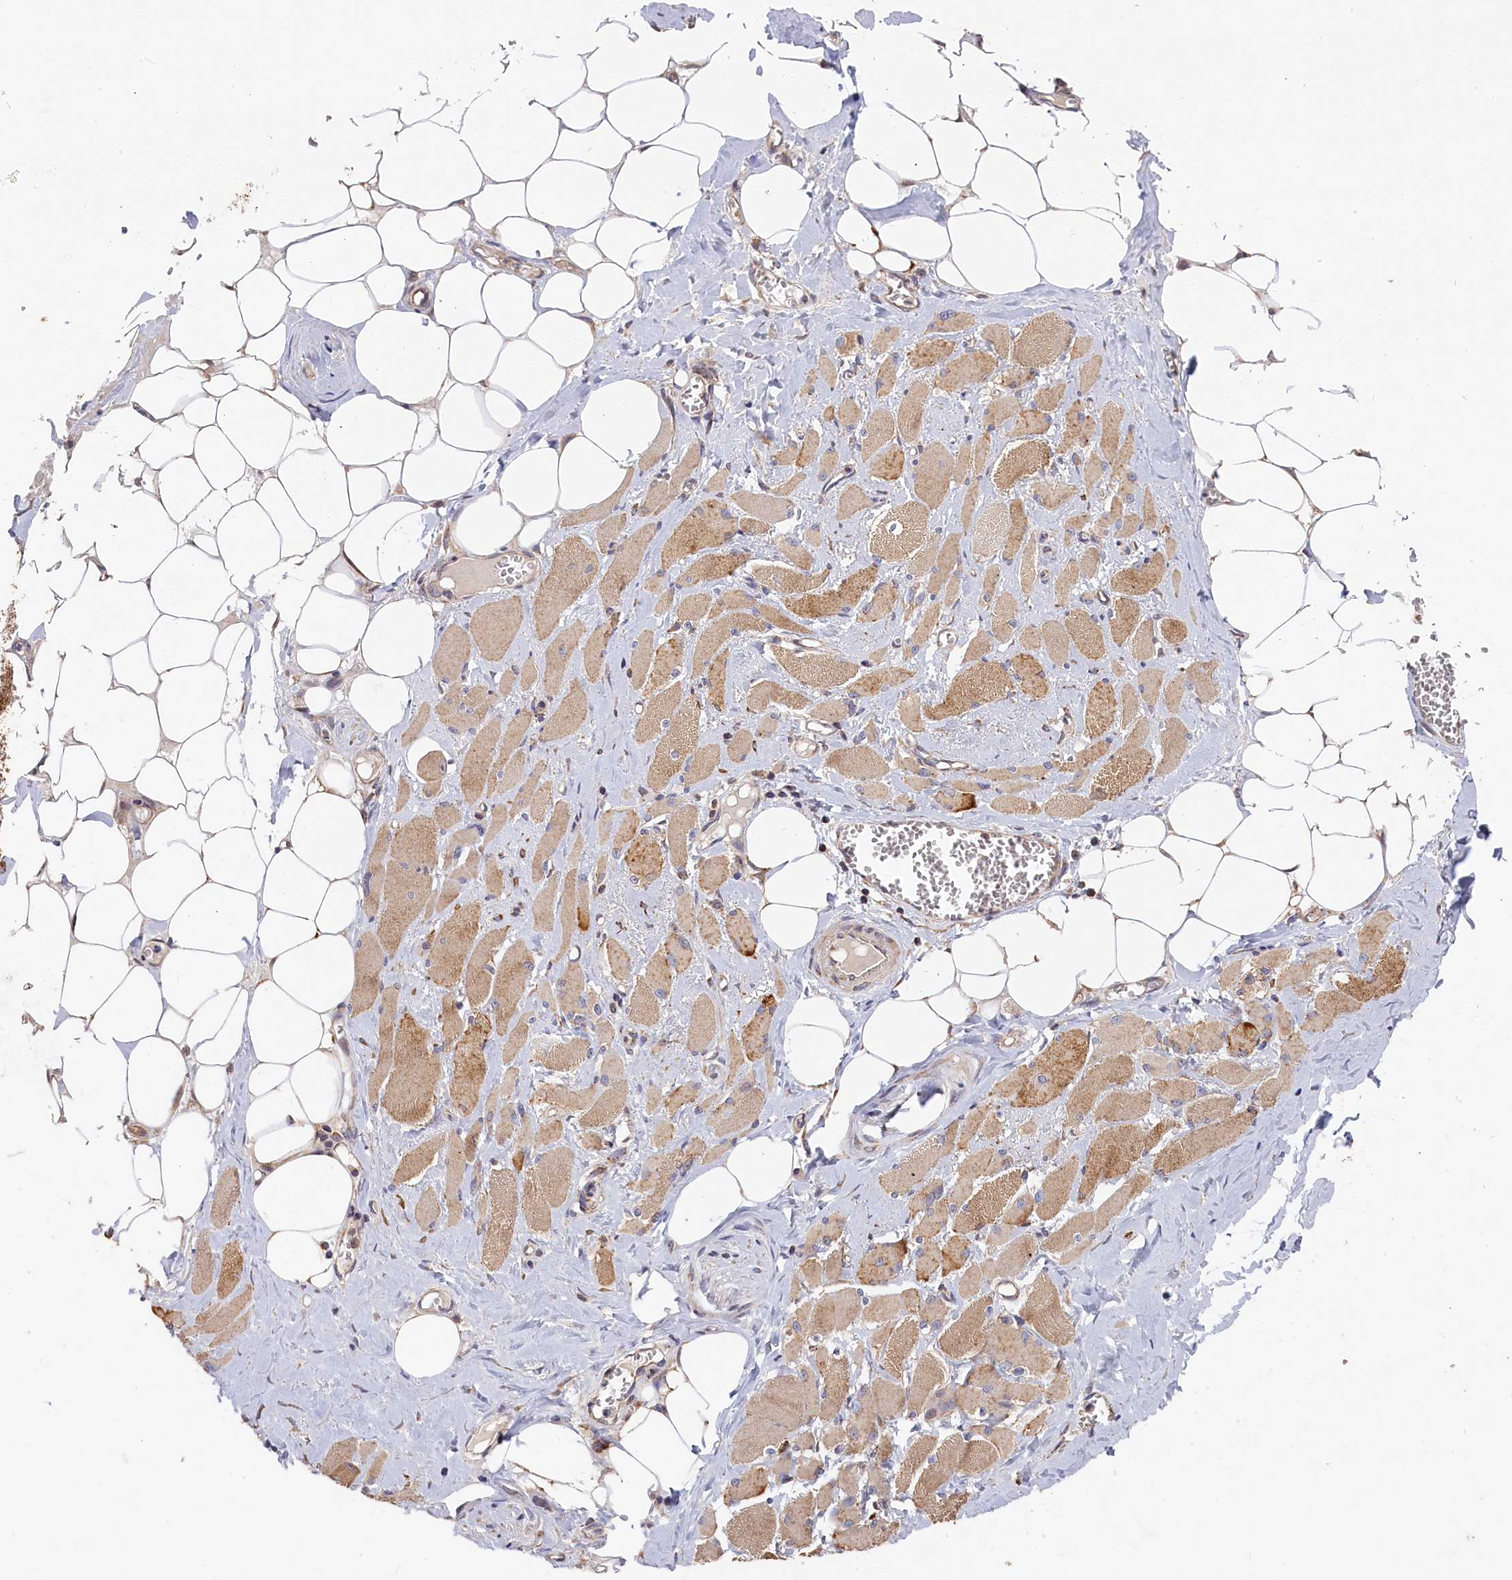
{"staining": {"intensity": "moderate", "quantity": ">75%", "location": "cytoplasmic/membranous"}, "tissue": "skeletal muscle", "cell_type": "Myocytes", "image_type": "normal", "snomed": [{"axis": "morphology", "description": "Normal tissue, NOS"}, {"axis": "morphology", "description": "Basal cell carcinoma"}, {"axis": "topography", "description": "Skeletal muscle"}], "caption": "Myocytes reveal medium levels of moderate cytoplasmic/membranous expression in approximately >75% of cells in benign skeletal muscle. Immunohistochemistry stains the protein in brown and the nuclei are stained blue.", "gene": "CEP44", "patient": {"sex": "female", "age": 64}}